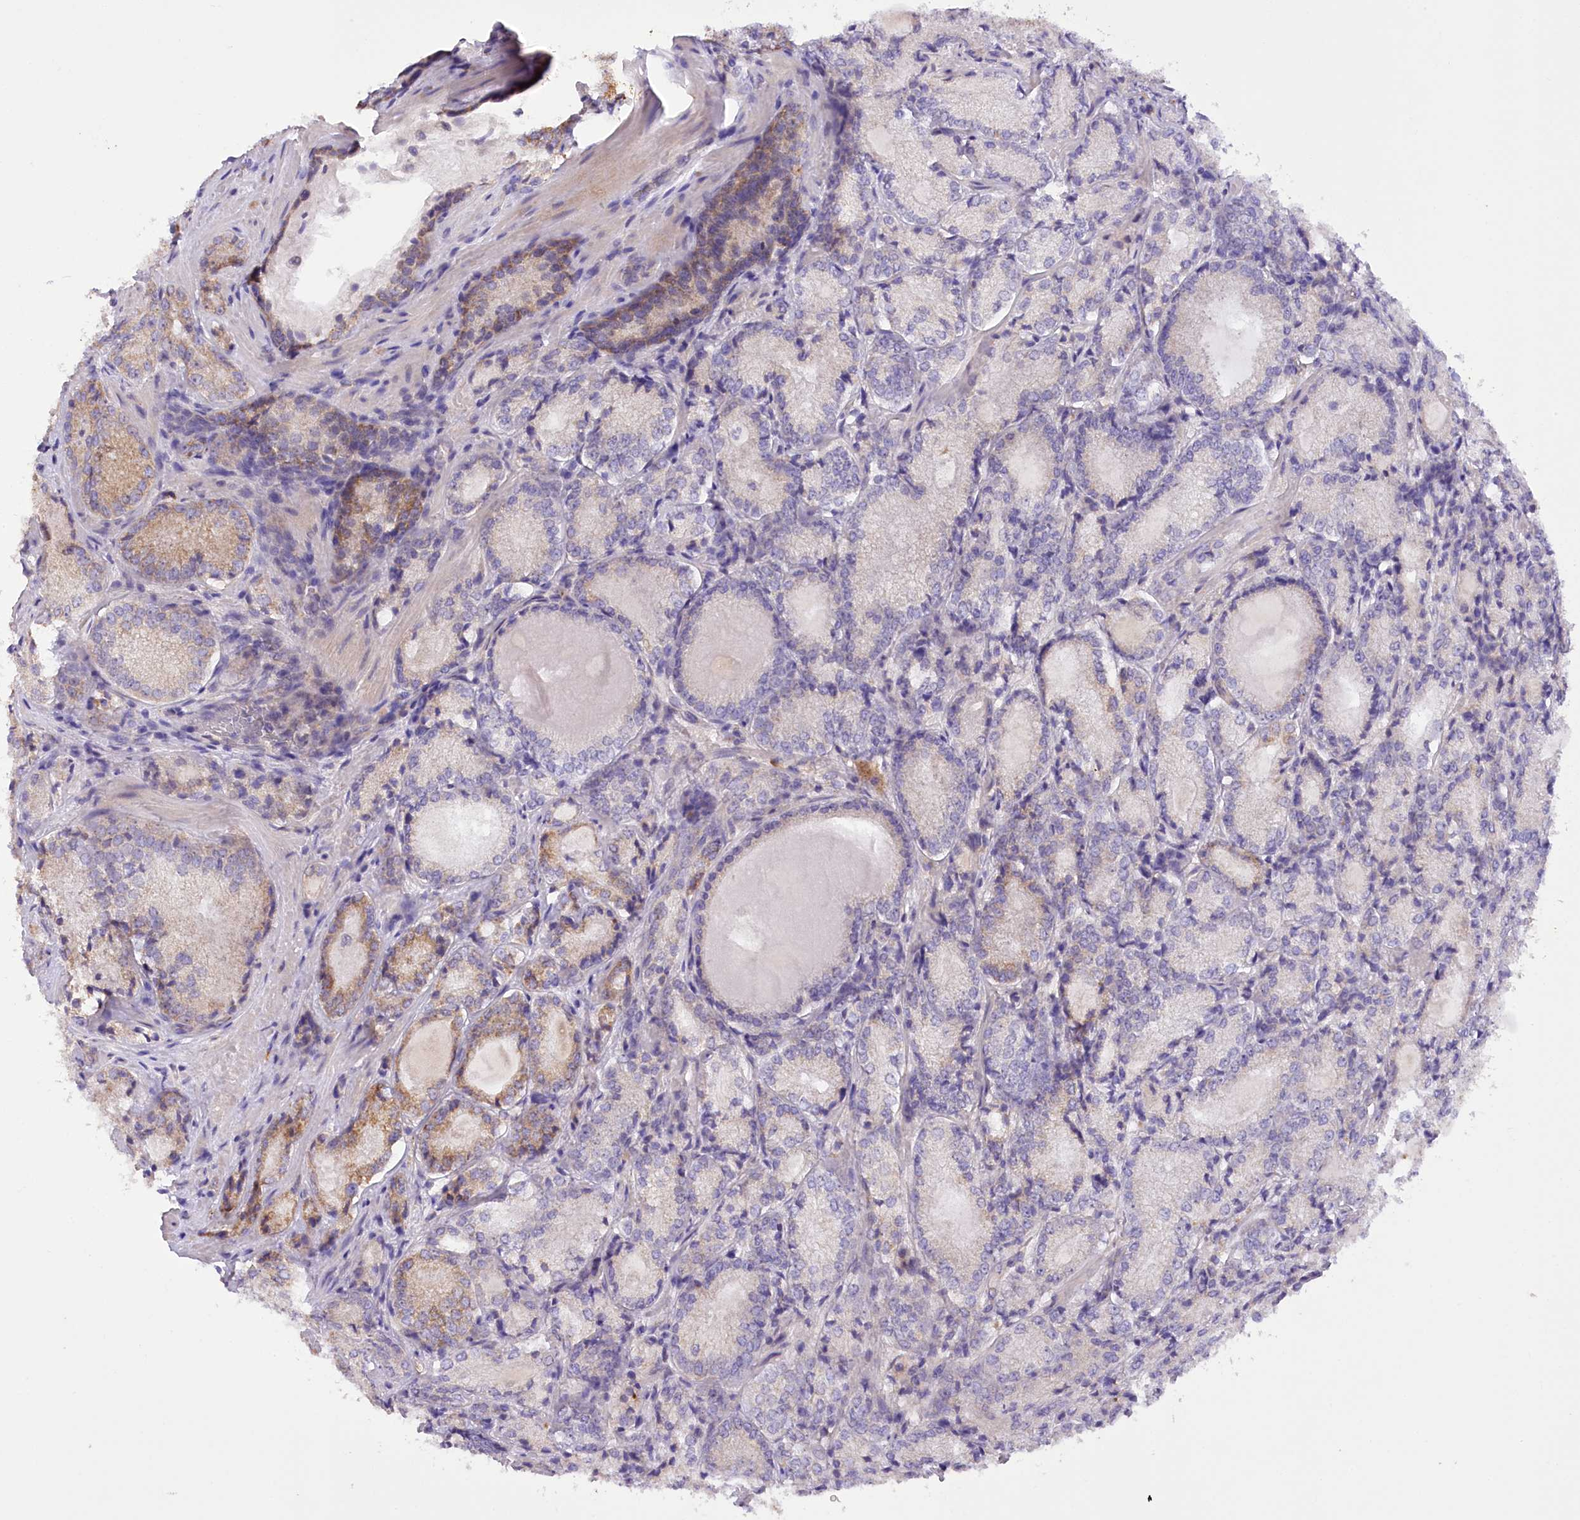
{"staining": {"intensity": "moderate", "quantity": "<25%", "location": "cytoplasmic/membranous"}, "tissue": "prostate cancer", "cell_type": "Tumor cells", "image_type": "cancer", "snomed": [{"axis": "morphology", "description": "Adenocarcinoma, Low grade"}, {"axis": "topography", "description": "Prostate"}], "caption": "Immunohistochemistry (IHC) image of neoplastic tissue: human low-grade adenocarcinoma (prostate) stained using immunohistochemistry exhibits low levels of moderate protein expression localized specifically in the cytoplasmic/membranous of tumor cells, appearing as a cytoplasmic/membranous brown color.", "gene": "DCUN1D1", "patient": {"sex": "male", "age": 74}}